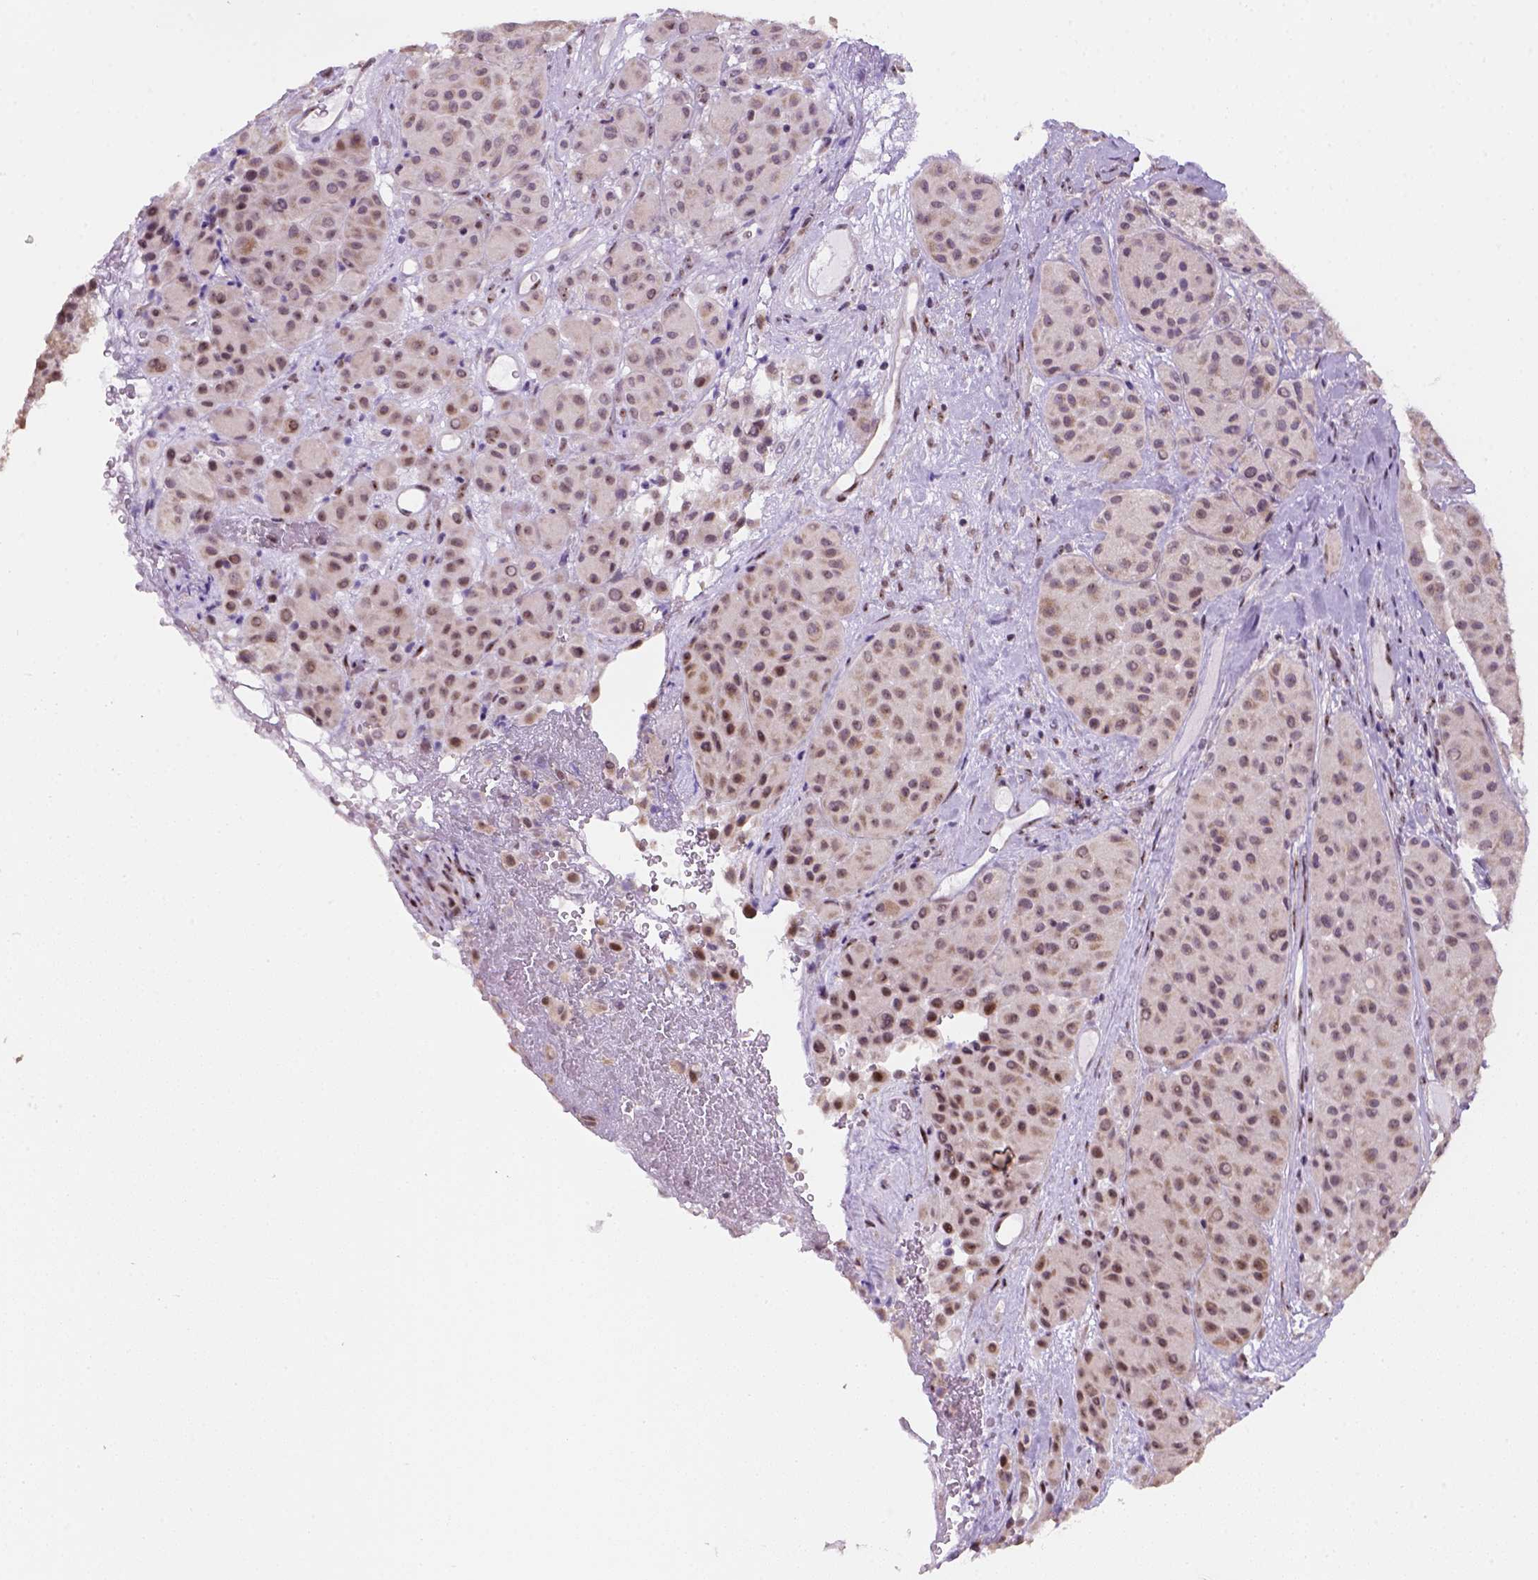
{"staining": {"intensity": "moderate", "quantity": "25%-75%", "location": "nuclear"}, "tissue": "melanoma", "cell_type": "Tumor cells", "image_type": "cancer", "snomed": [{"axis": "morphology", "description": "Malignant melanoma, Metastatic site"}, {"axis": "topography", "description": "Smooth muscle"}], "caption": "Protein positivity by immunohistochemistry (IHC) exhibits moderate nuclear positivity in about 25%-75% of tumor cells in malignant melanoma (metastatic site).", "gene": "DDX50", "patient": {"sex": "male", "age": 41}}